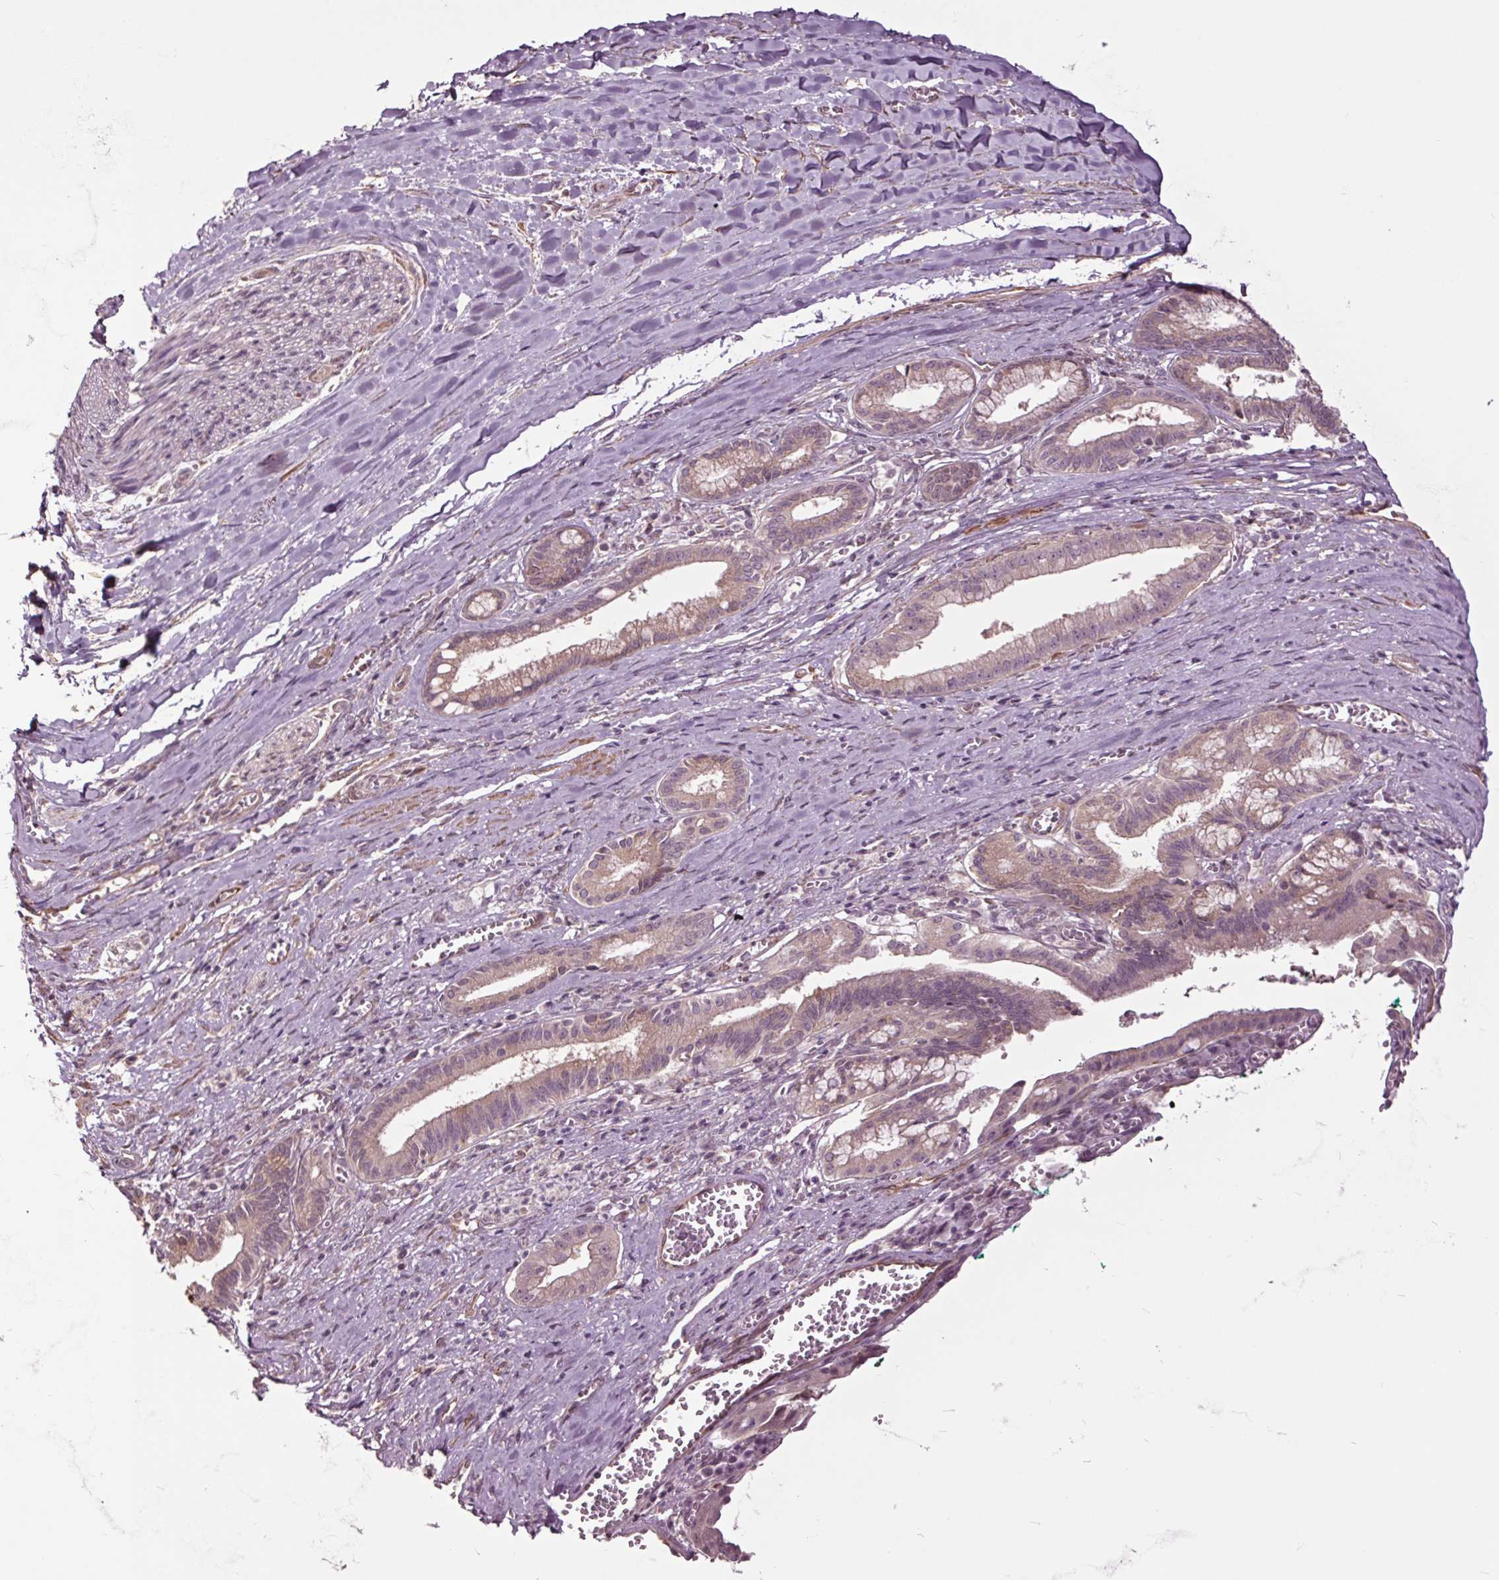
{"staining": {"intensity": "weak", "quantity": "25%-75%", "location": "cytoplasmic/membranous"}, "tissue": "pancreatic cancer", "cell_type": "Tumor cells", "image_type": "cancer", "snomed": [{"axis": "morphology", "description": "Normal tissue, NOS"}, {"axis": "morphology", "description": "Adenocarcinoma, NOS"}, {"axis": "topography", "description": "Lymph node"}, {"axis": "topography", "description": "Pancreas"}], "caption": "Brown immunohistochemical staining in pancreatic adenocarcinoma reveals weak cytoplasmic/membranous positivity in about 25%-75% of tumor cells. The protein of interest is shown in brown color, while the nuclei are stained blue.", "gene": "HAUS5", "patient": {"sex": "female", "age": 58}}